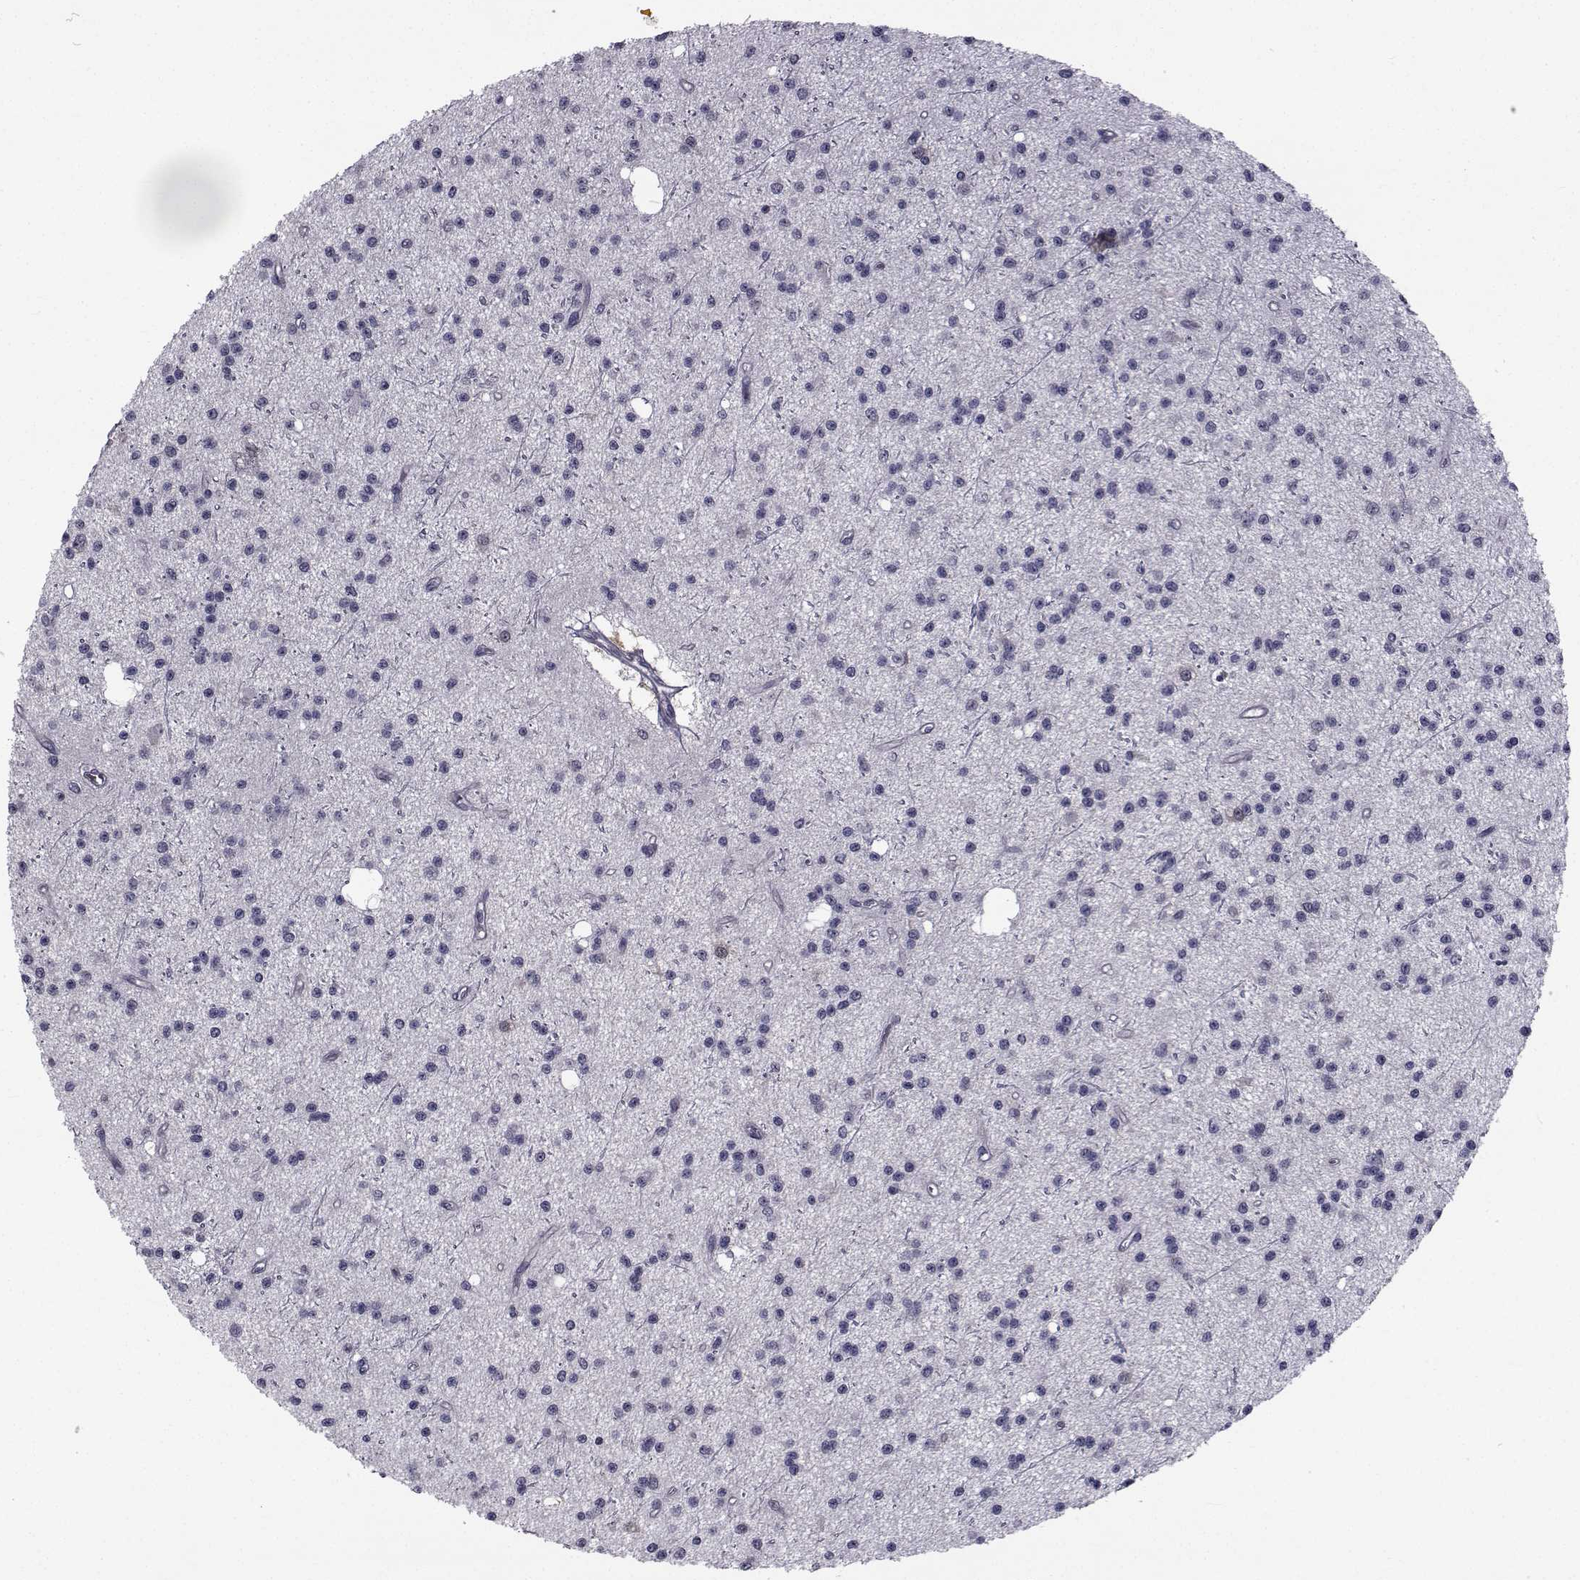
{"staining": {"intensity": "negative", "quantity": "none", "location": "none"}, "tissue": "glioma", "cell_type": "Tumor cells", "image_type": "cancer", "snomed": [{"axis": "morphology", "description": "Glioma, malignant, Low grade"}, {"axis": "topography", "description": "Brain"}], "caption": "DAB immunohistochemical staining of glioma displays no significant staining in tumor cells.", "gene": "CFAP74", "patient": {"sex": "male", "age": 27}}